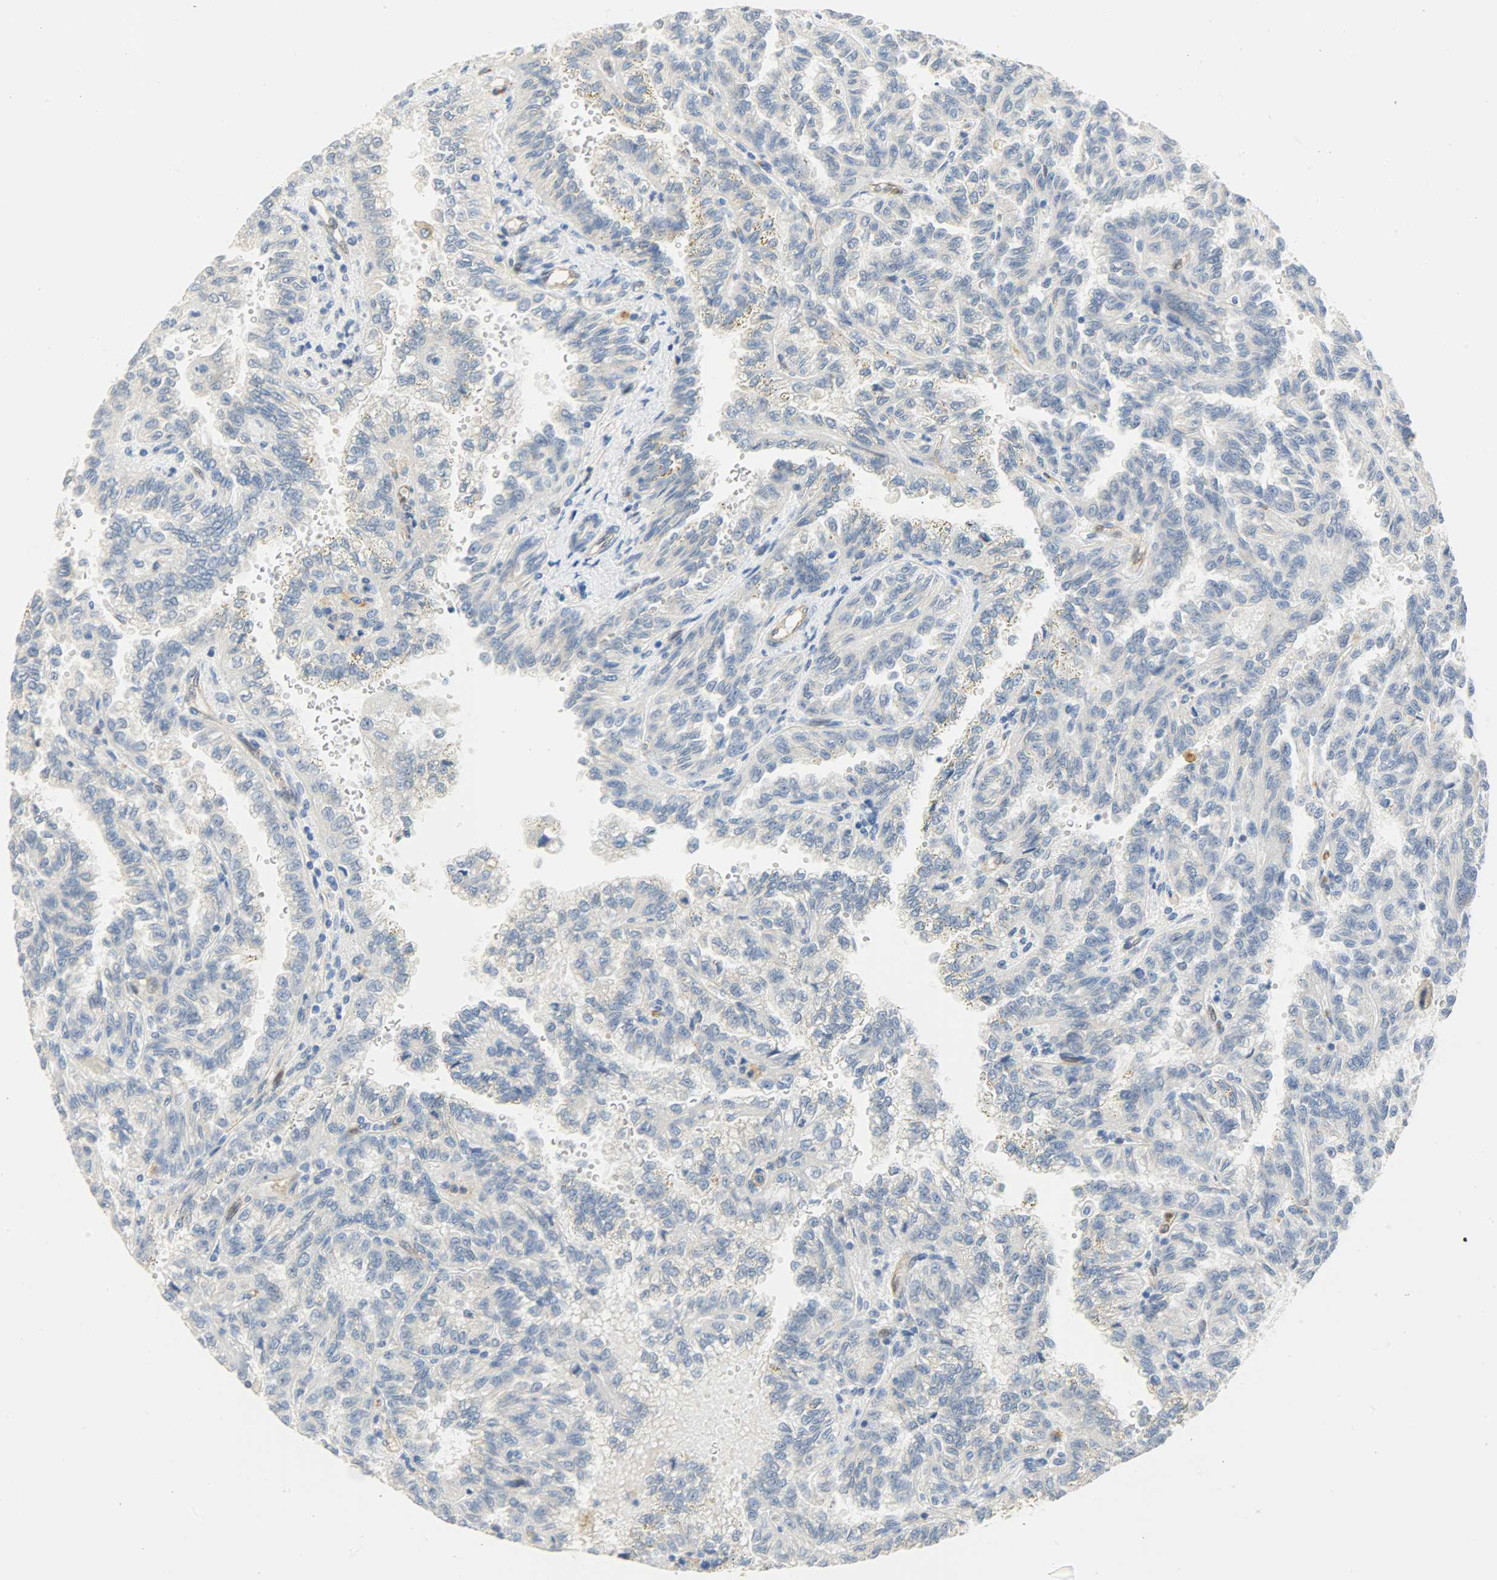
{"staining": {"intensity": "negative", "quantity": "none", "location": "none"}, "tissue": "renal cancer", "cell_type": "Tumor cells", "image_type": "cancer", "snomed": [{"axis": "morphology", "description": "Inflammation, NOS"}, {"axis": "morphology", "description": "Adenocarcinoma, NOS"}, {"axis": "topography", "description": "Kidney"}], "caption": "Tumor cells are negative for protein expression in human renal adenocarcinoma.", "gene": "FKBP1A", "patient": {"sex": "male", "age": 68}}